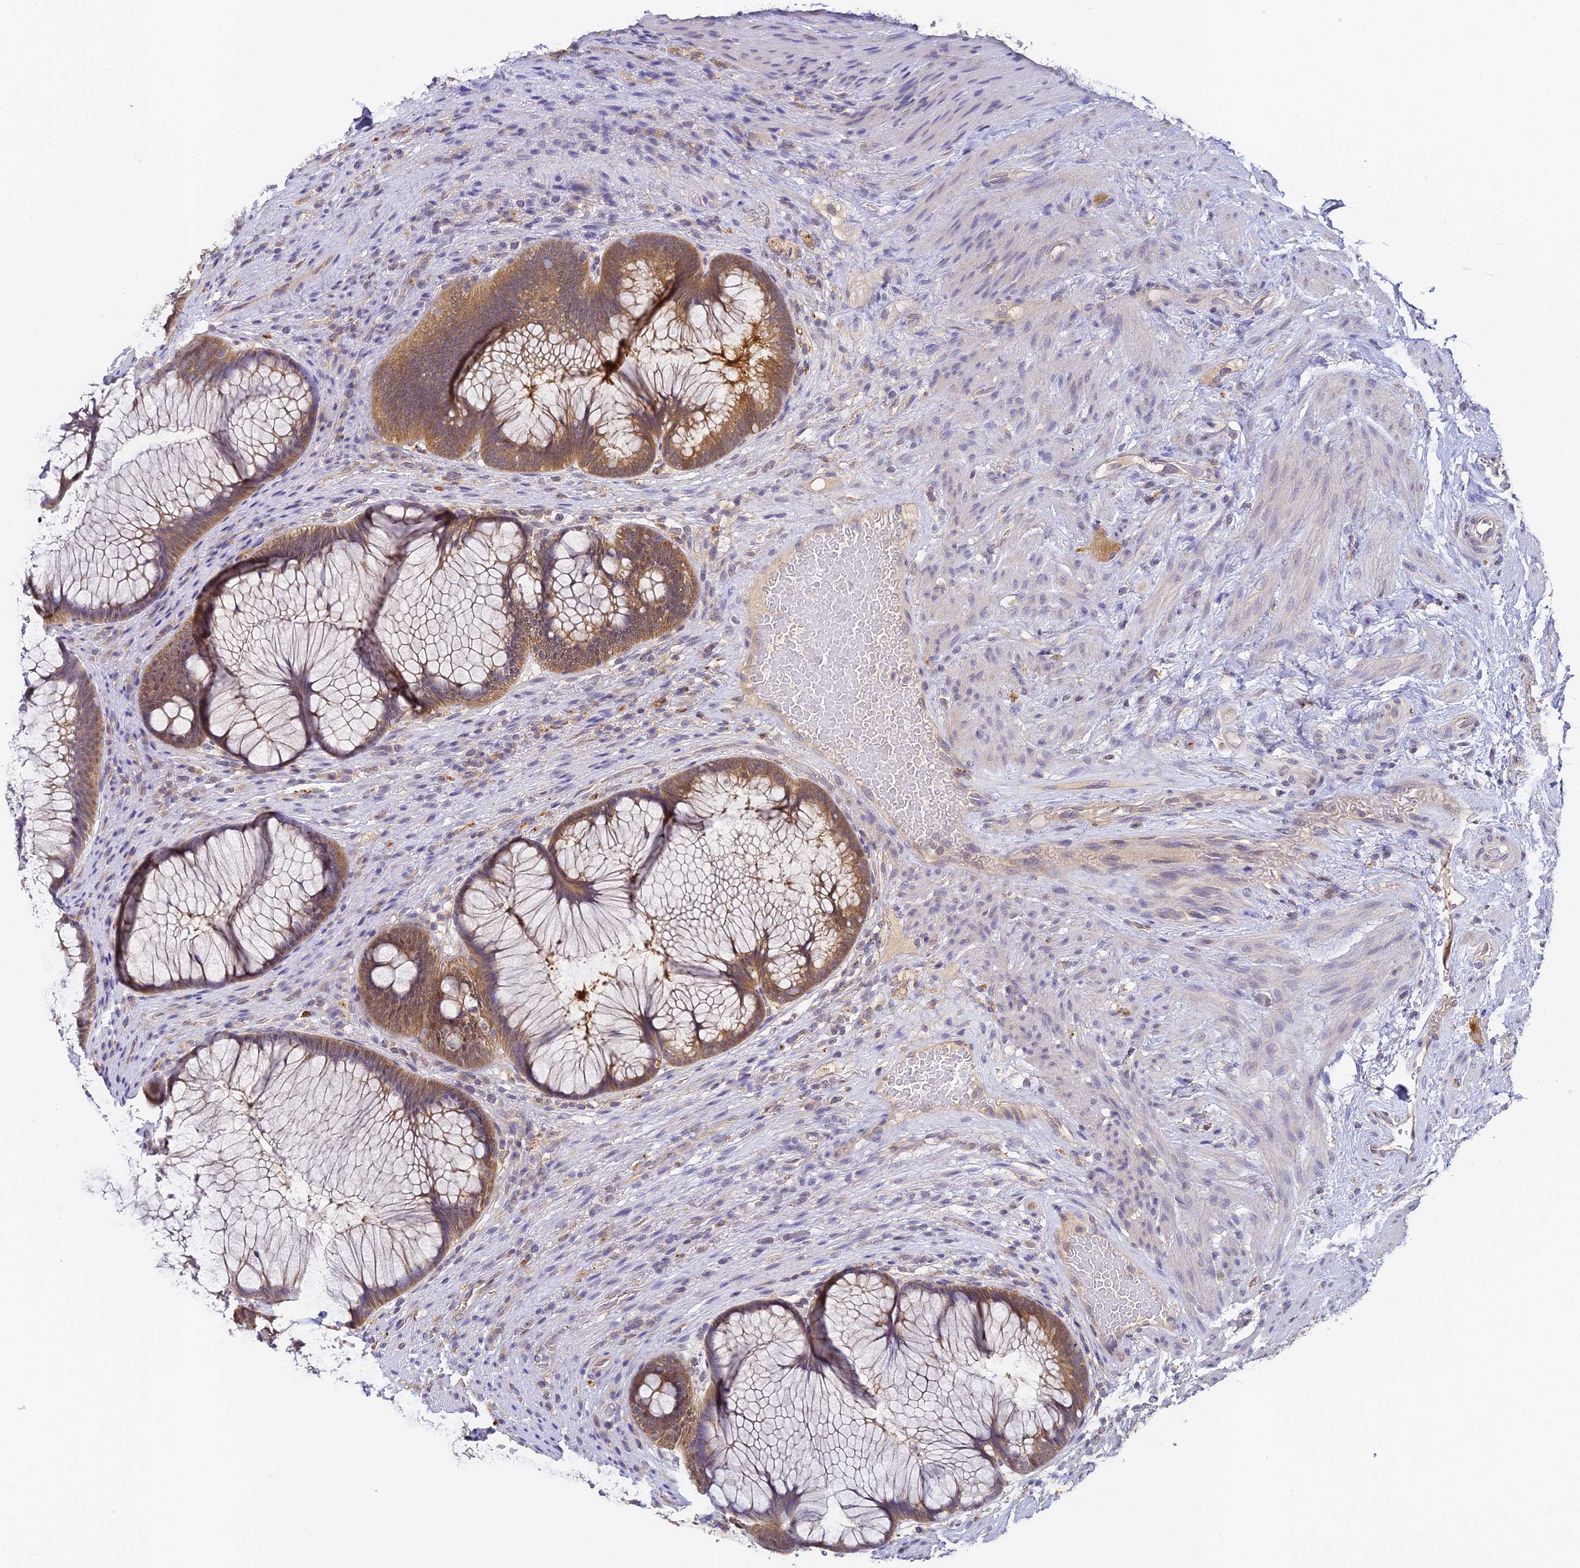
{"staining": {"intensity": "moderate", "quantity": ">75%", "location": "cytoplasmic/membranous"}, "tissue": "rectum", "cell_type": "Glandular cells", "image_type": "normal", "snomed": [{"axis": "morphology", "description": "Normal tissue, NOS"}, {"axis": "topography", "description": "Rectum"}], "caption": "Protein expression analysis of benign rectum displays moderate cytoplasmic/membranous expression in about >75% of glandular cells. The protein of interest is stained brown, and the nuclei are stained in blue (DAB IHC with brightfield microscopy, high magnification).", "gene": "YAE1", "patient": {"sex": "male", "age": 51}}